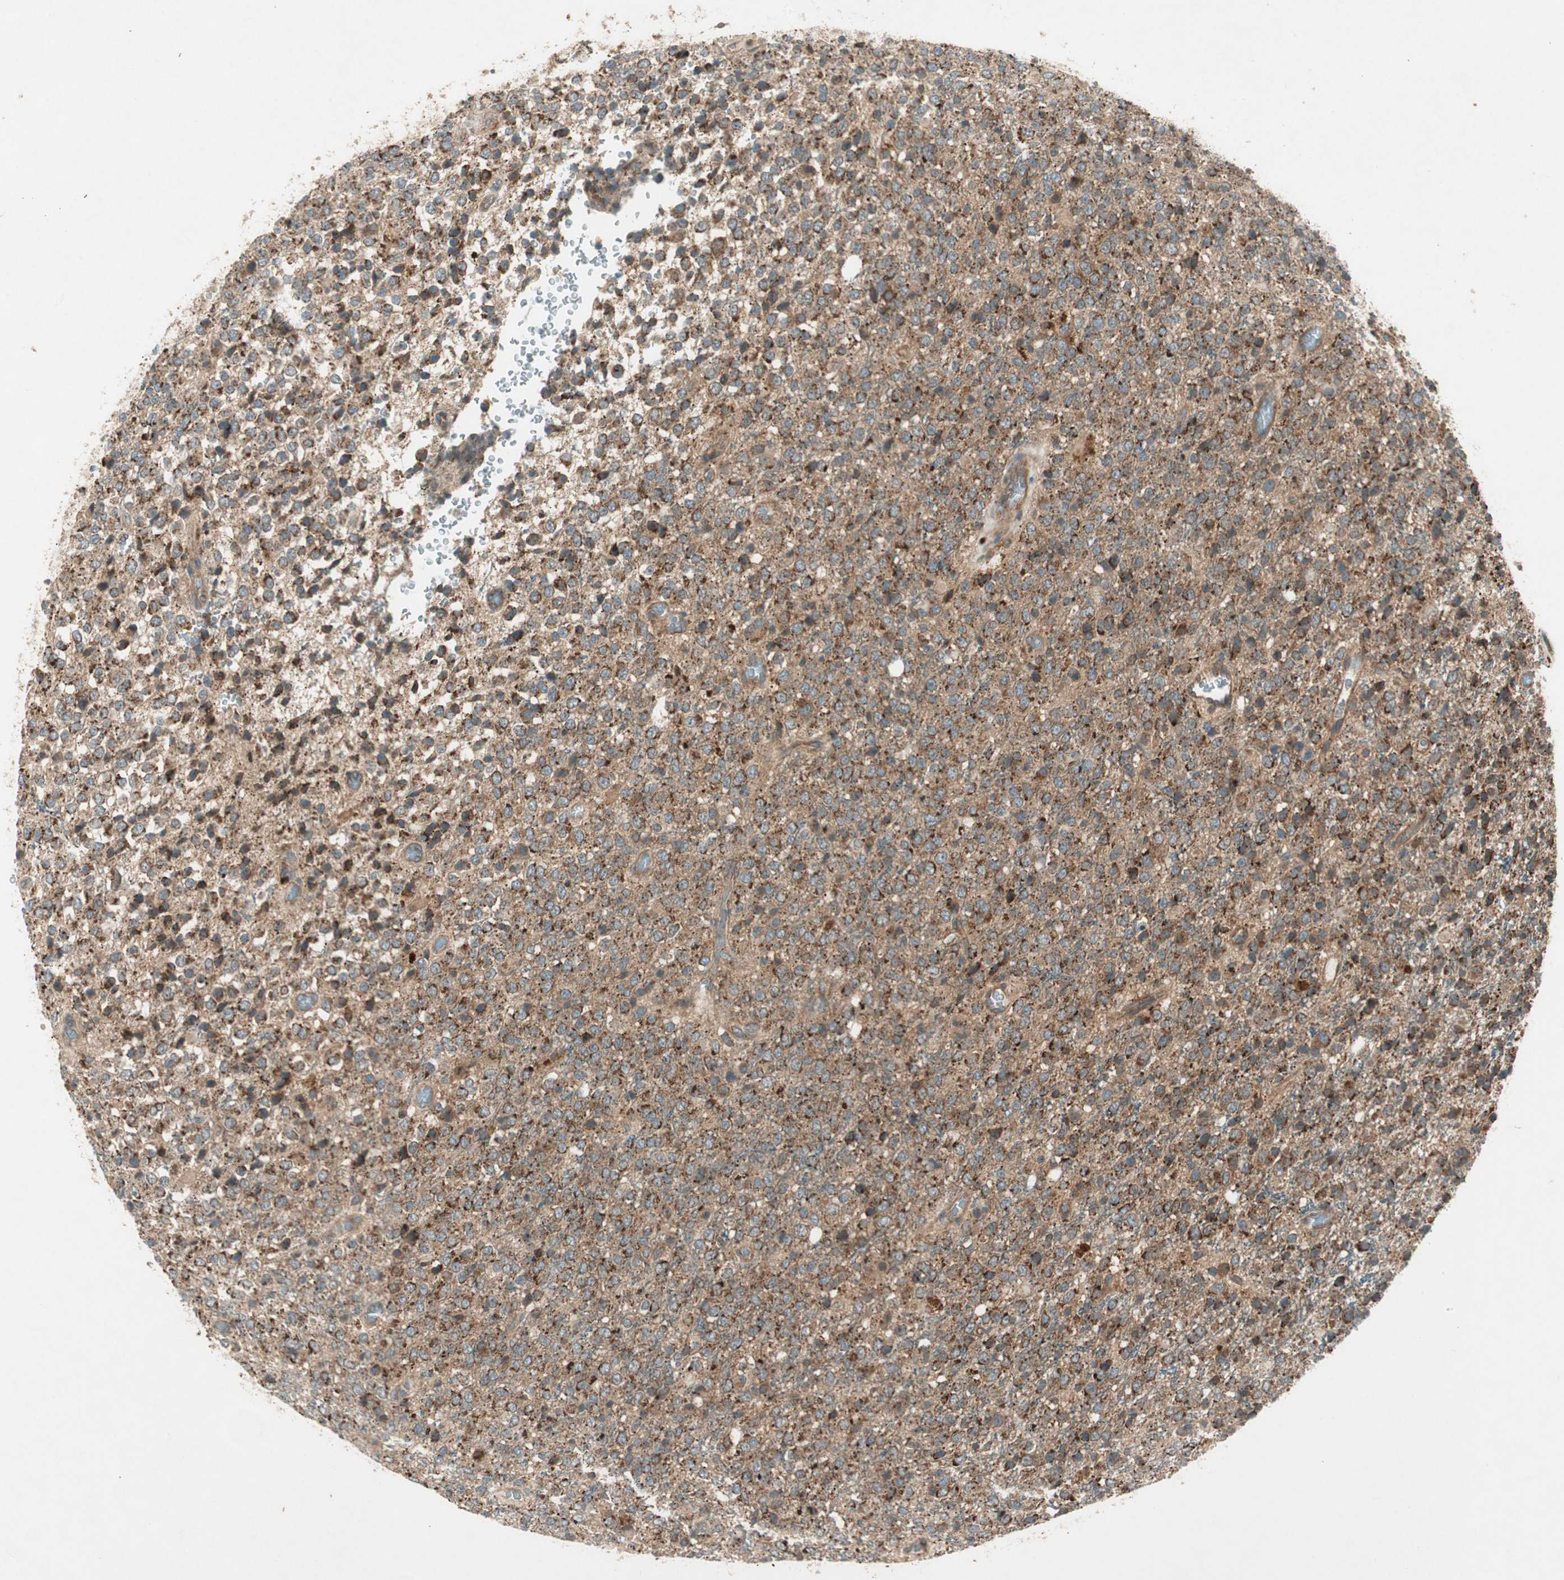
{"staining": {"intensity": "strong", "quantity": ">75%", "location": "cytoplasmic/membranous"}, "tissue": "glioma", "cell_type": "Tumor cells", "image_type": "cancer", "snomed": [{"axis": "morphology", "description": "Glioma, malignant, High grade"}, {"axis": "topography", "description": "pancreas cauda"}], "caption": "DAB (3,3'-diaminobenzidine) immunohistochemical staining of human glioma exhibits strong cytoplasmic/membranous protein positivity in about >75% of tumor cells. The staining was performed using DAB to visualize the protein expression in brown, while the nuclei were stained in blue with hematoxylin (Magnification: 20x).", "gene": "CHADL", "patient": {"sex": "male", "age": 60}}